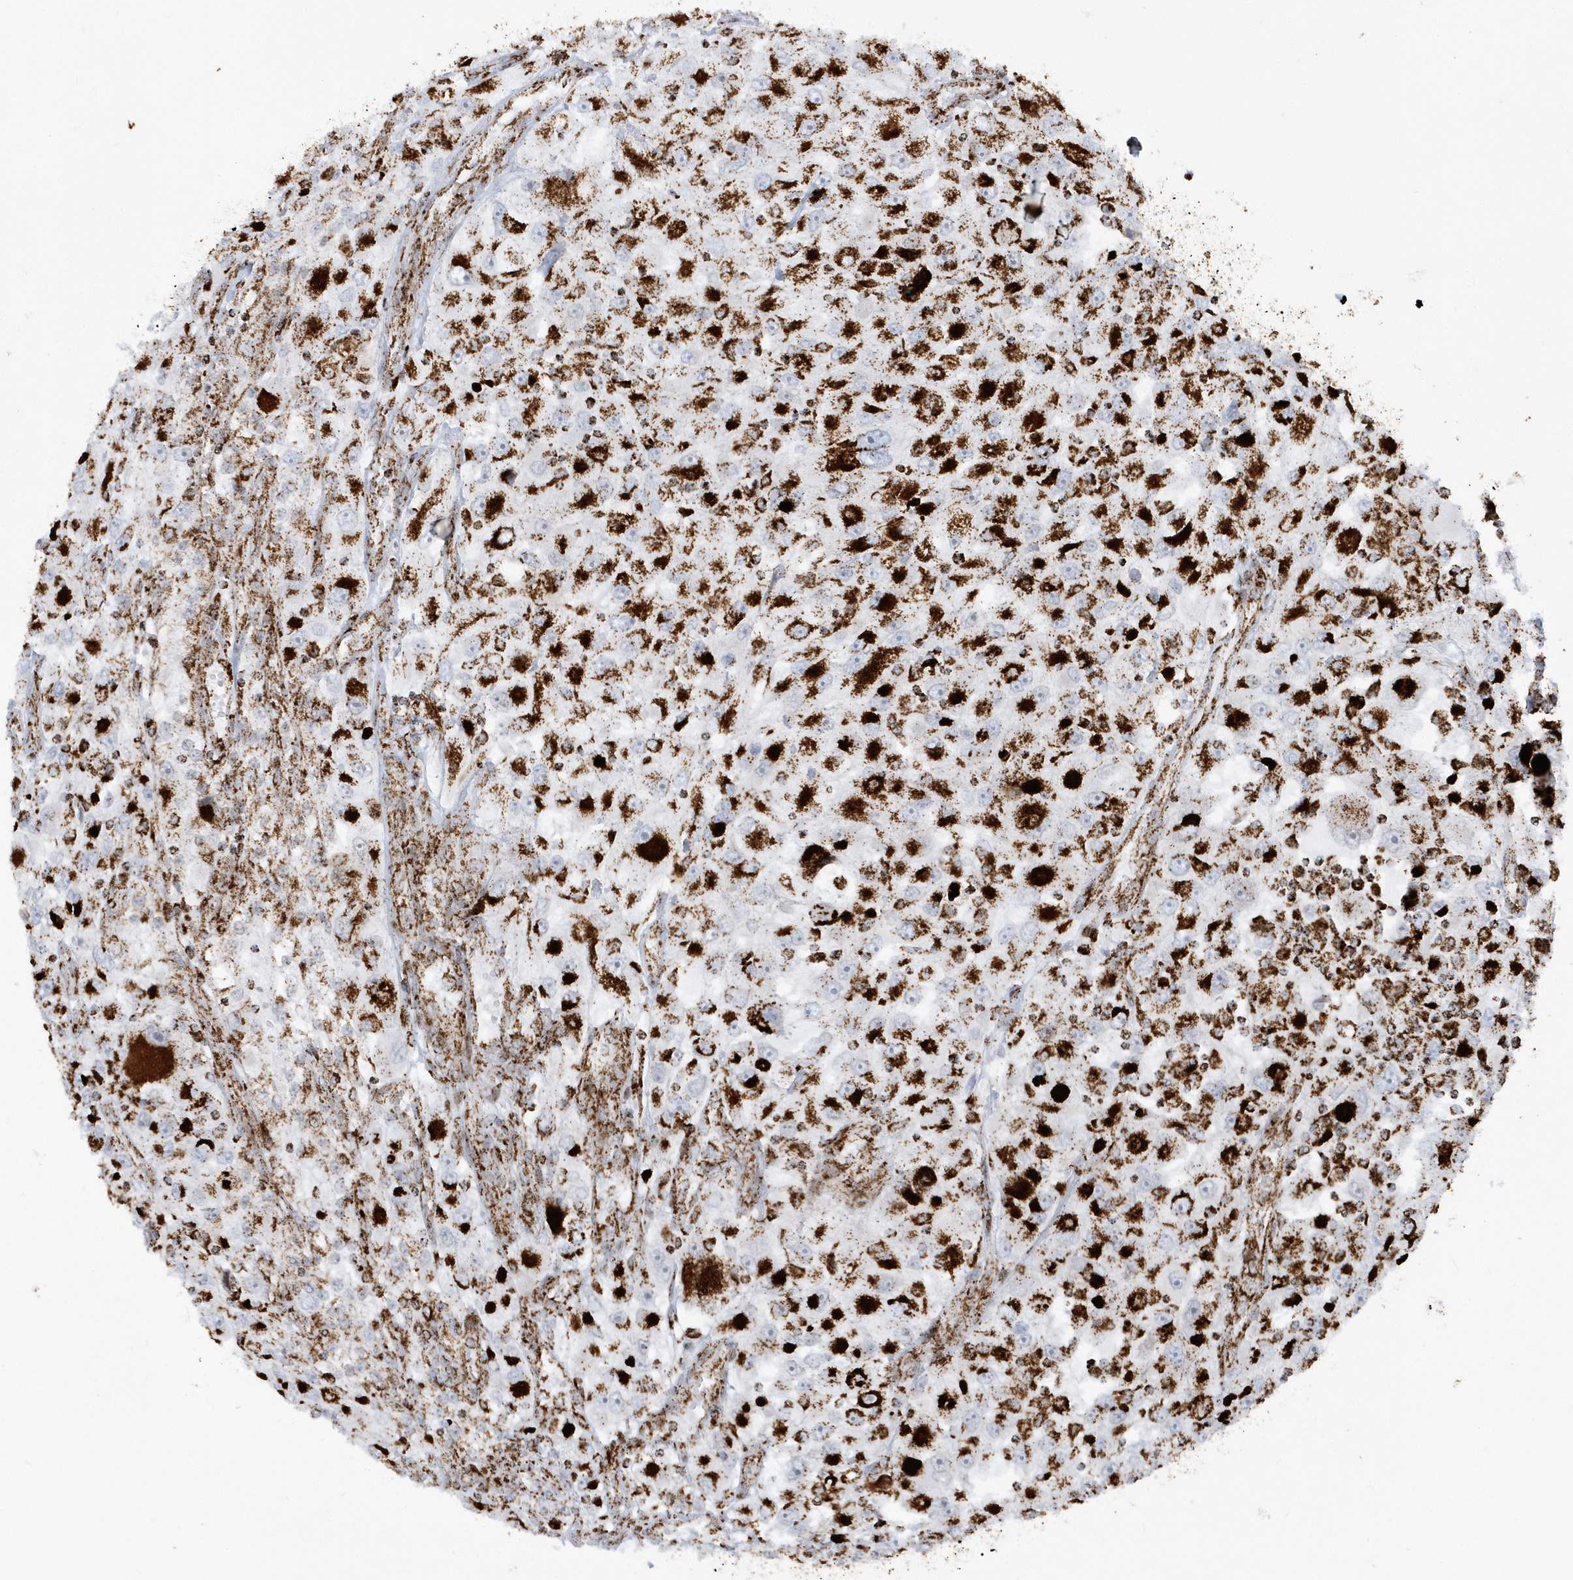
{"staining": {"intensity": "strong", "quantity": ">75%", "location": "cytoplasmic/membranous"}, "tissue": "renal cancer", "cell_type": "Tumor cells", "image_type": "cancer", "snomed": [{"axis": "morphology", "description": "Adenocarcinoma, NOS"}, {"axis": "topography", "description": "Kidney"}], "caption": "Strong cytoplasmic/membranous protein expression is identified in about >75% of tumor cells in renal cancer (adenocarcinoma).", "gene": "CRY2", "patient": {"sex": "female", "age": 52}}